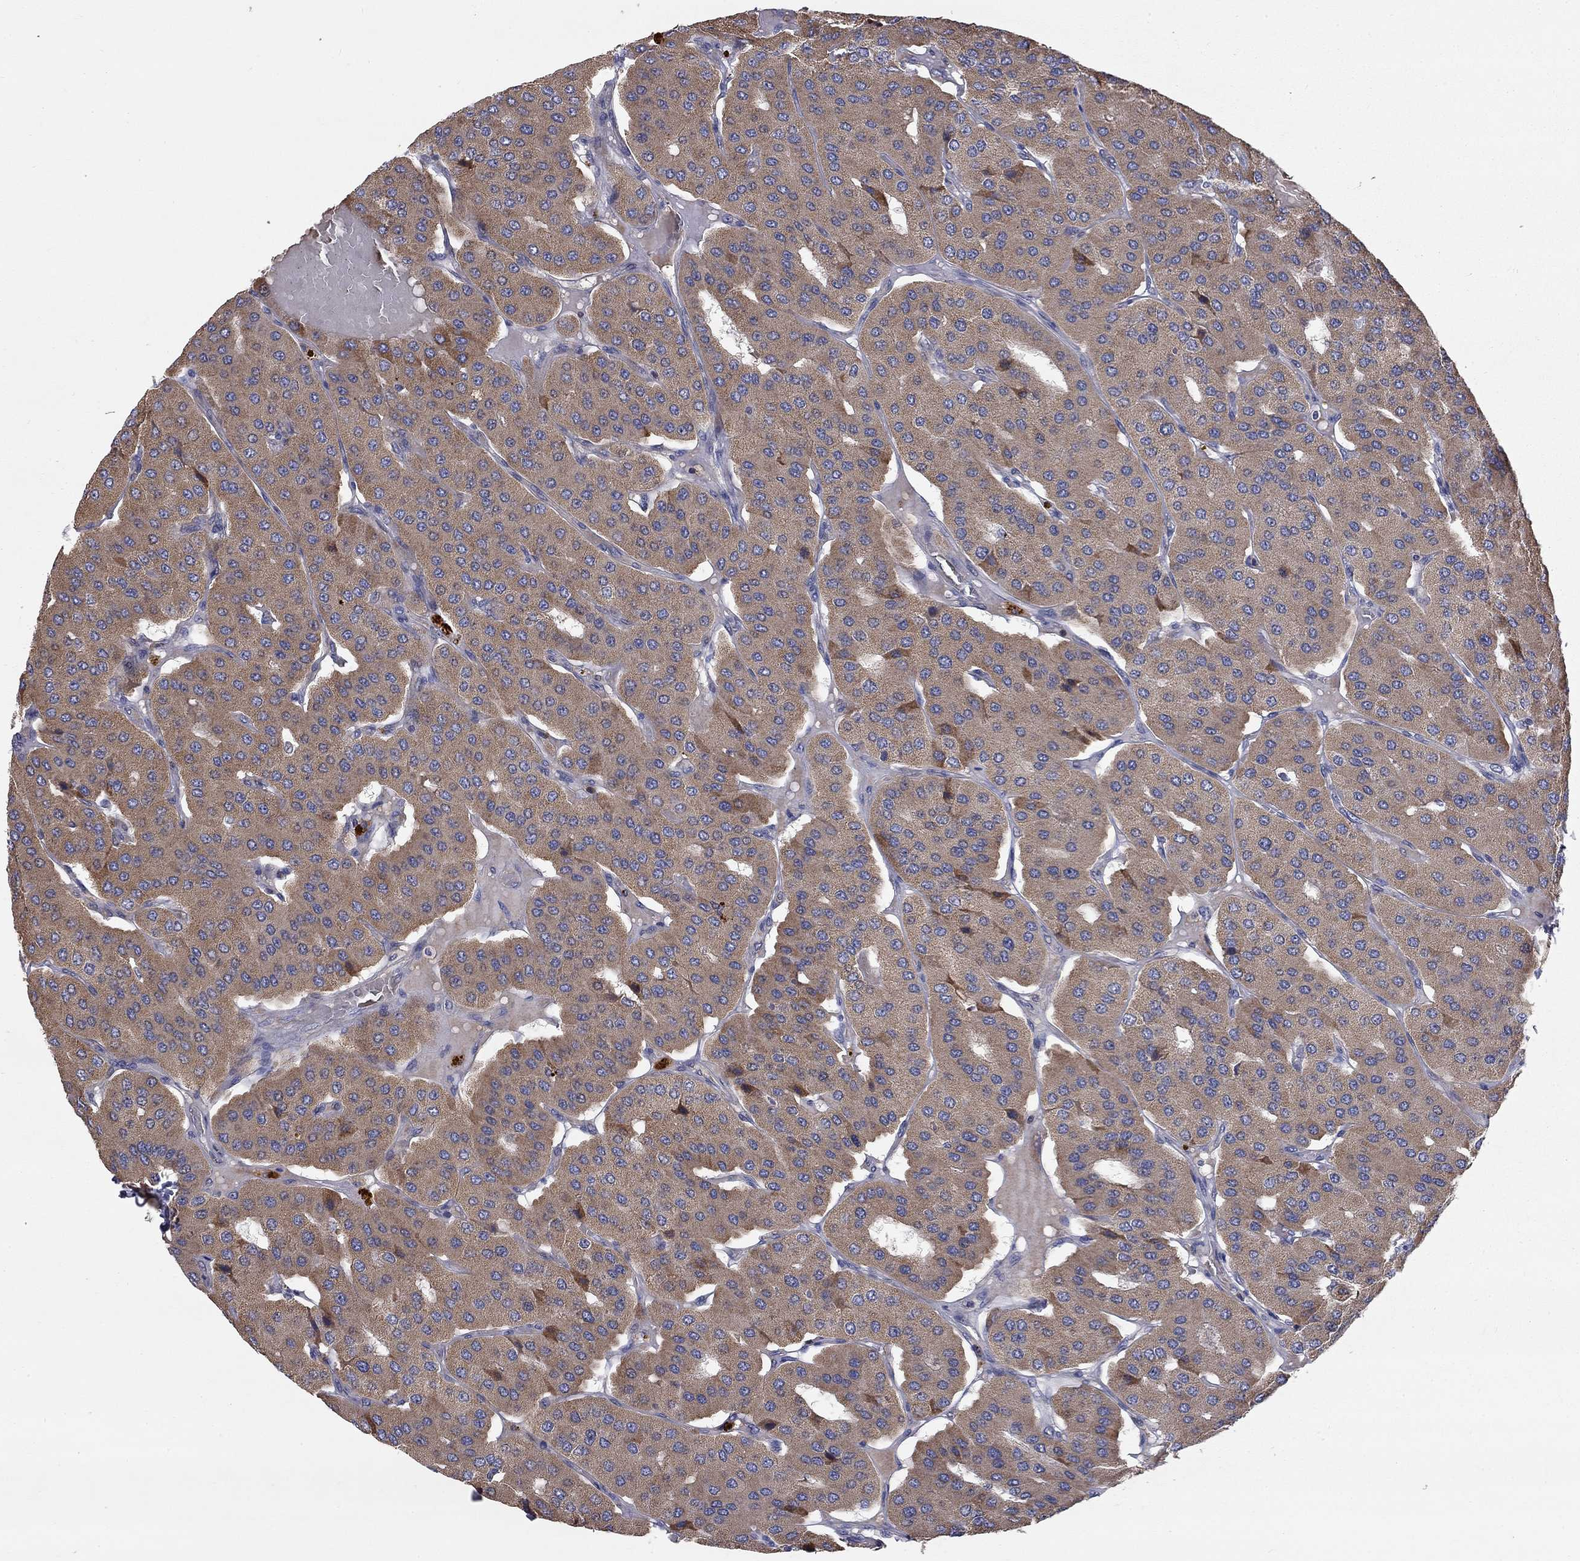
{"staining": {"intensity": "strong", "quantity": "<25%", "location": "cytoplasmic/membranous"}, "tissue": "parathyroid gland", "cell_type": "Glandular cells", "image_type": "normal", "snomed": [{"axis": "morphology", "description": "Normal tissue, NOS"}, {"axis": "morphology", "description": "Adenoma, NOS"}, {"axis": "topography", "description": "Parathyroid gland"}], "caption": "Parathyroid gland stained with a protein marker exhibits strong staining in glandular cells.", "gene": "KANSL1L", "patient": {"sex": "female", "age": 86}}